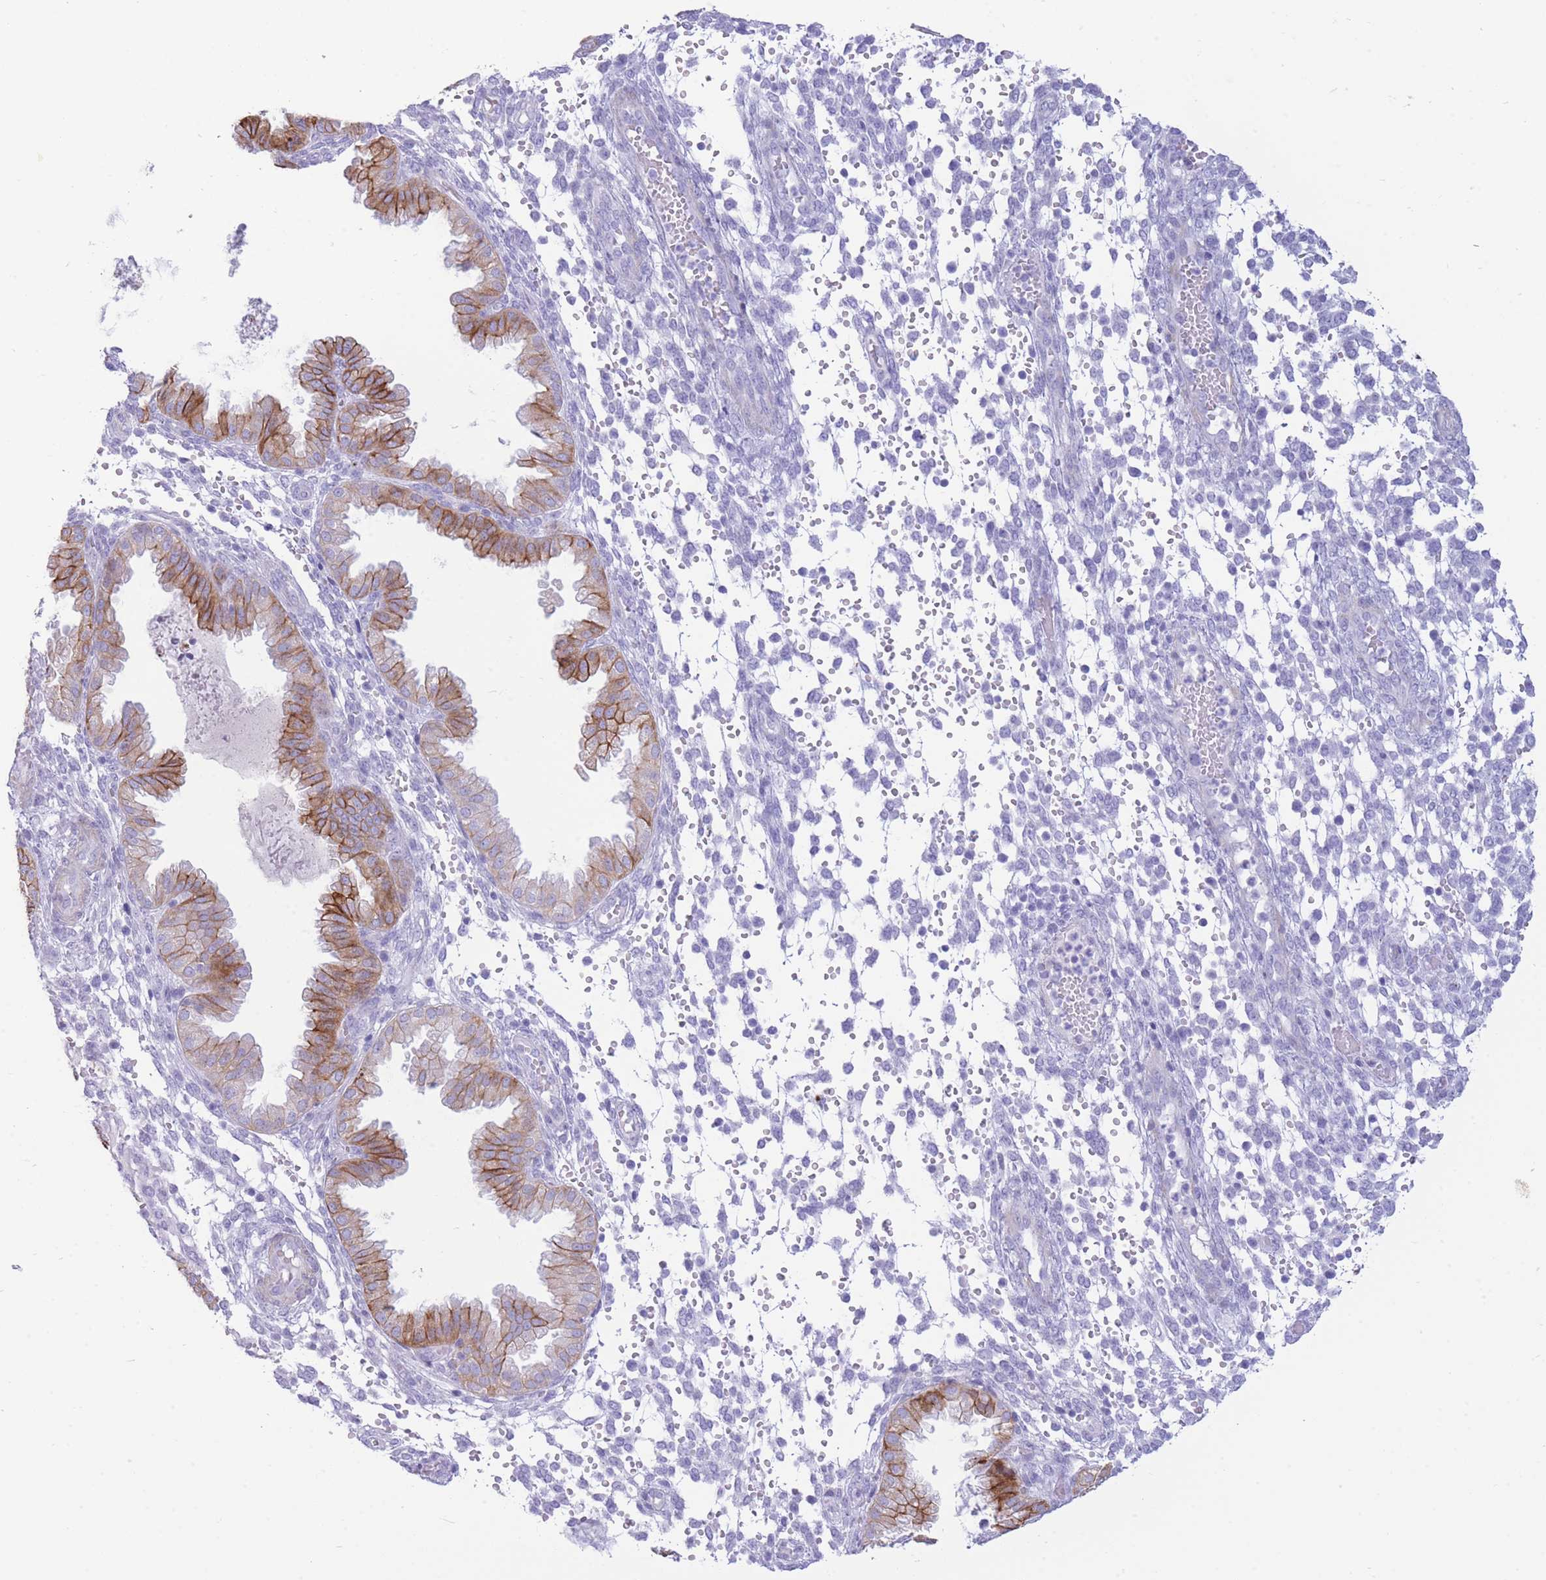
{"staining": {"intensity": "negative", "quantity": "none", "location": "none"}, "tissue": "endometrium", "cell_type": "Cells in endometrial stroma", "image_type": "normal", "snomed": [{"axis": "morphology", "description": "Normal tissue, NOS"}, {"axis": "topography", "description": "Endometrium"}], "caption": "Photomicrograph shows no significant protein positivity in cells in endometrial stroma of unremarkable endometrium.", "gene": "VWA8", "patient": {"sex": "female", "age": 33}}